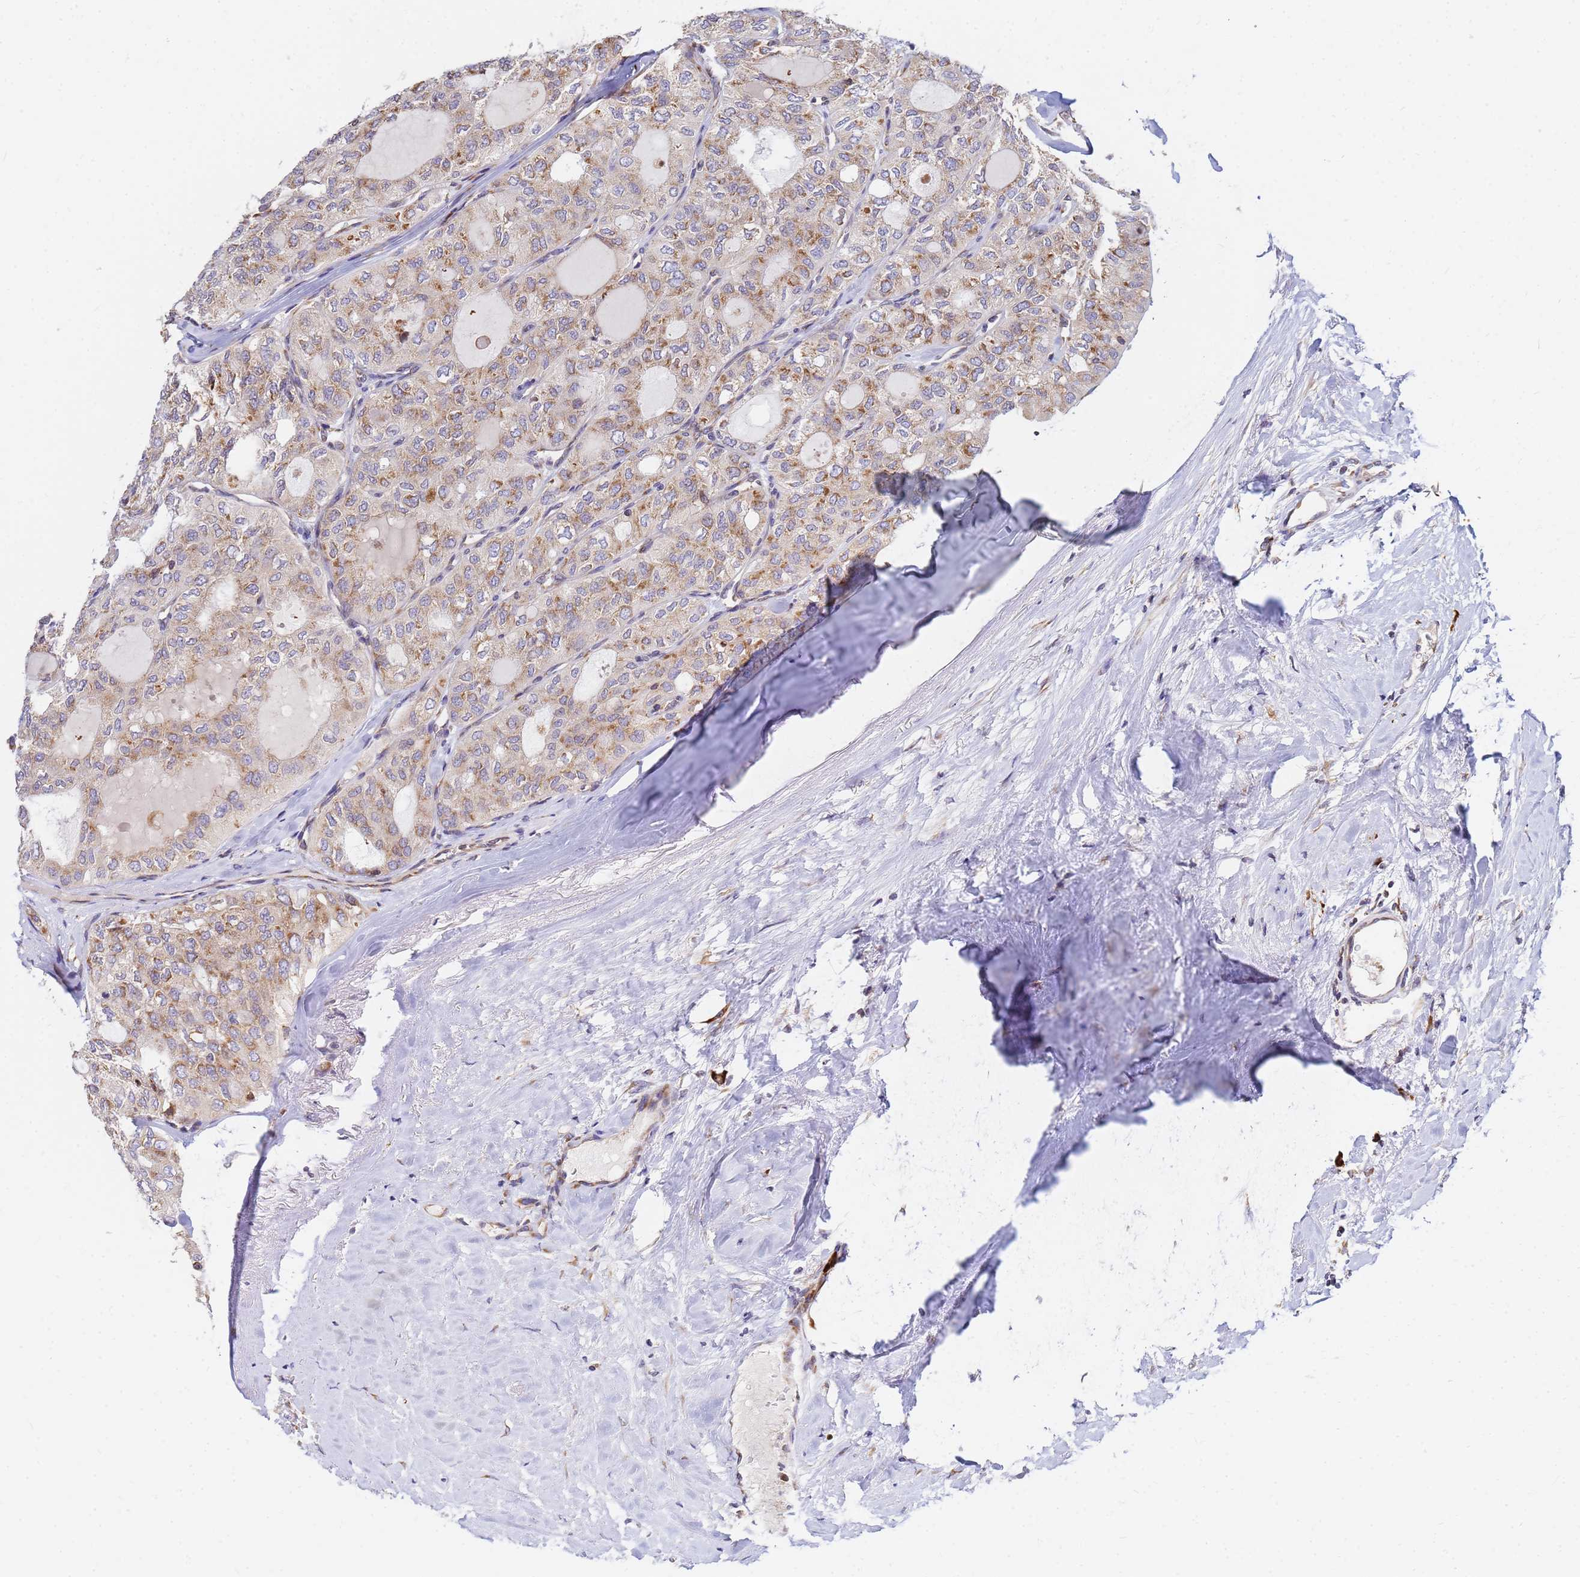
{"staining": {"intensity": "moderate", "quantity": "25%-75%", "location": "cytoplasmic/membranous"}, "tissue": "thyroid cancer", "cell_type": "Tumor cells", "image_type": "cancer", "snomed": [{"axis": "morphology", "description": "Follicular adenoma carcinoma, NOS"}, {"axis": "topography", "description": "Thyroid gland"}], "caption": "Moderate cytoplasmic/membranous protein staining is appreciated in about 25%-75% of tumor cells in thyroid cancer (follicular adenoma carcinoma).", "gene": "SSR4", "patient": {"sex": "male", "age": 75}}